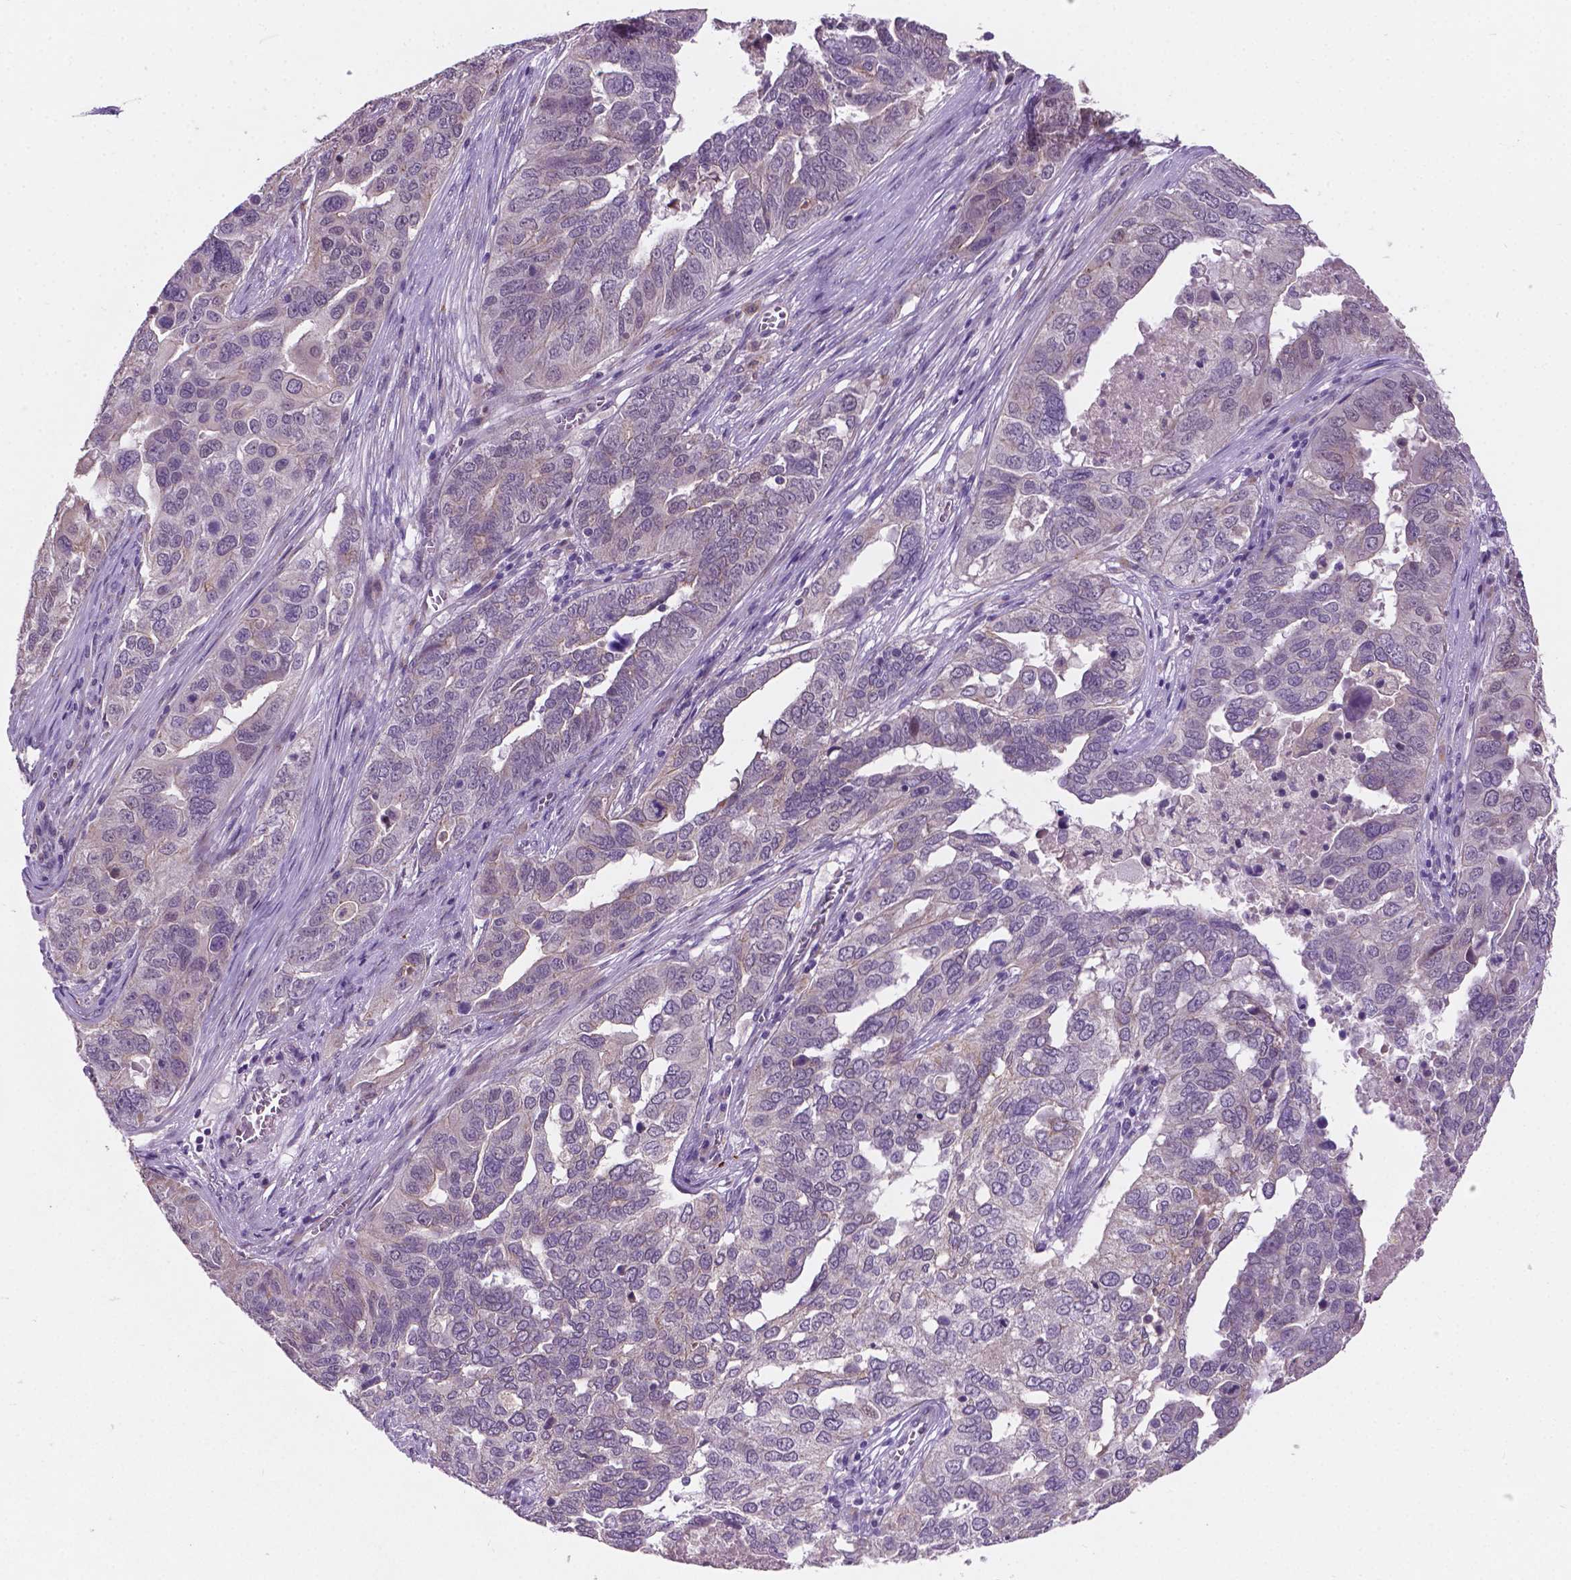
{"staining": {"intensity": "negative", "quantity": "none", "location": "none"}, "tissue": "ovarian cancer", "cell_type": "Tumor cells", "image_type": "cancer", "snomed": [{"axis": "morphology", "description": "Carcinoma, endometroid"}, {"axis": "topography", "description": "Soft tissue"}, {"axis": "topography", "description": "Ovary"}], "caption": "This is an immunohistochemistry (IHC) image of endometroid carcinoma (ovarian). There is no expression in tumor cells.", "gene": "GXYLT2", "patient": {"sex": "female", "age": 52}}